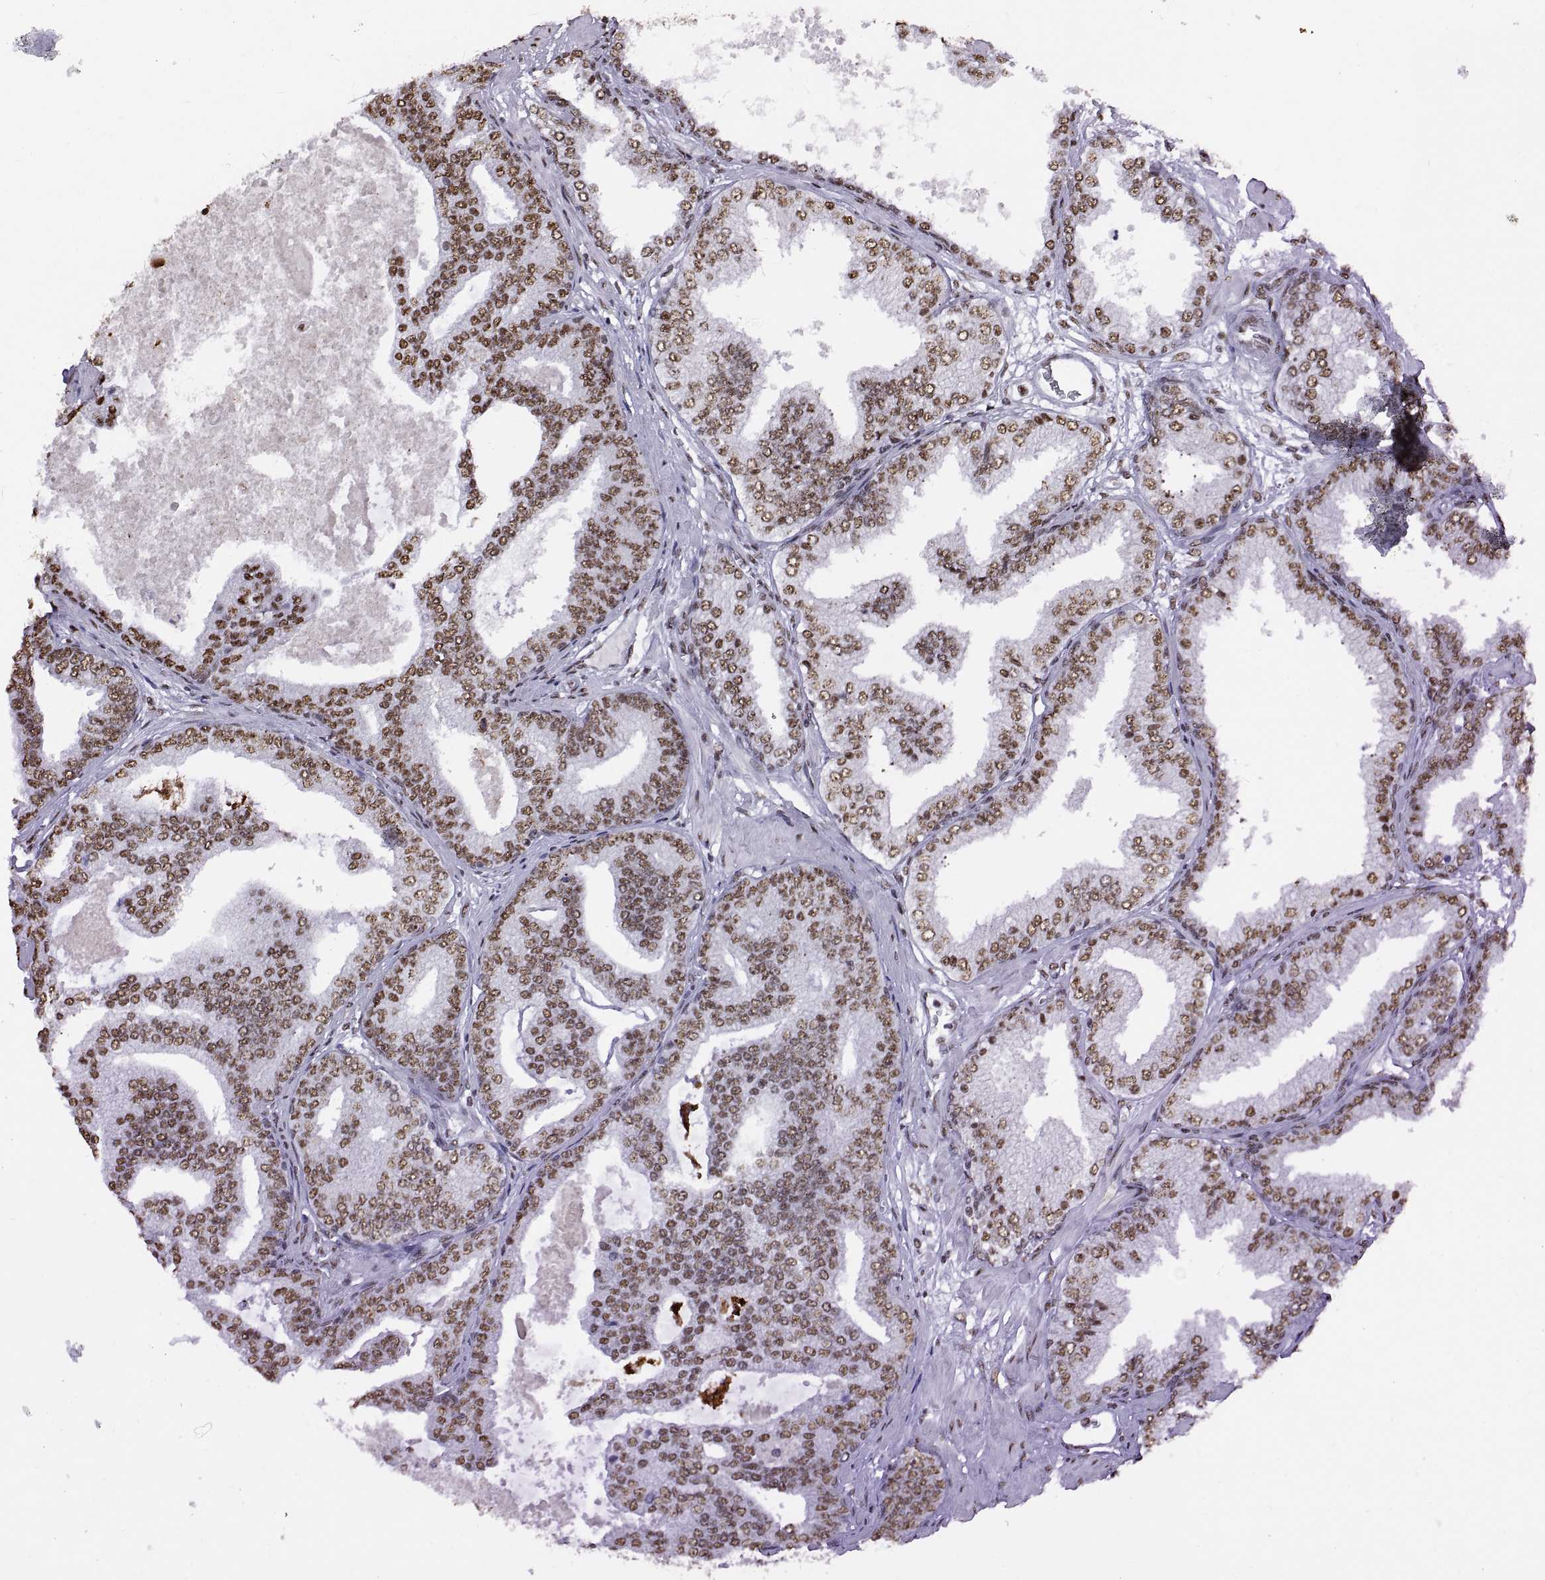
{"staining": {"intensity": "moderate", "quantity": "25%-75%", "location": "nuclear"}, "tissue": "prostate cancer", "cell_type": "Tumor cells", "image_type": "cancer", "snomed": [{"axis": "morphology", "description": "Adenocarcinoma, NOS"}, {"axis": "topography", "description": "Prostate"}], "caption": "Adenocarcinoma (prostate) stained with a protein marker exhibits moderate staining in tumor cells.", "gene": "SNAI1", "patient": {"sex": "male", "age": 64}}